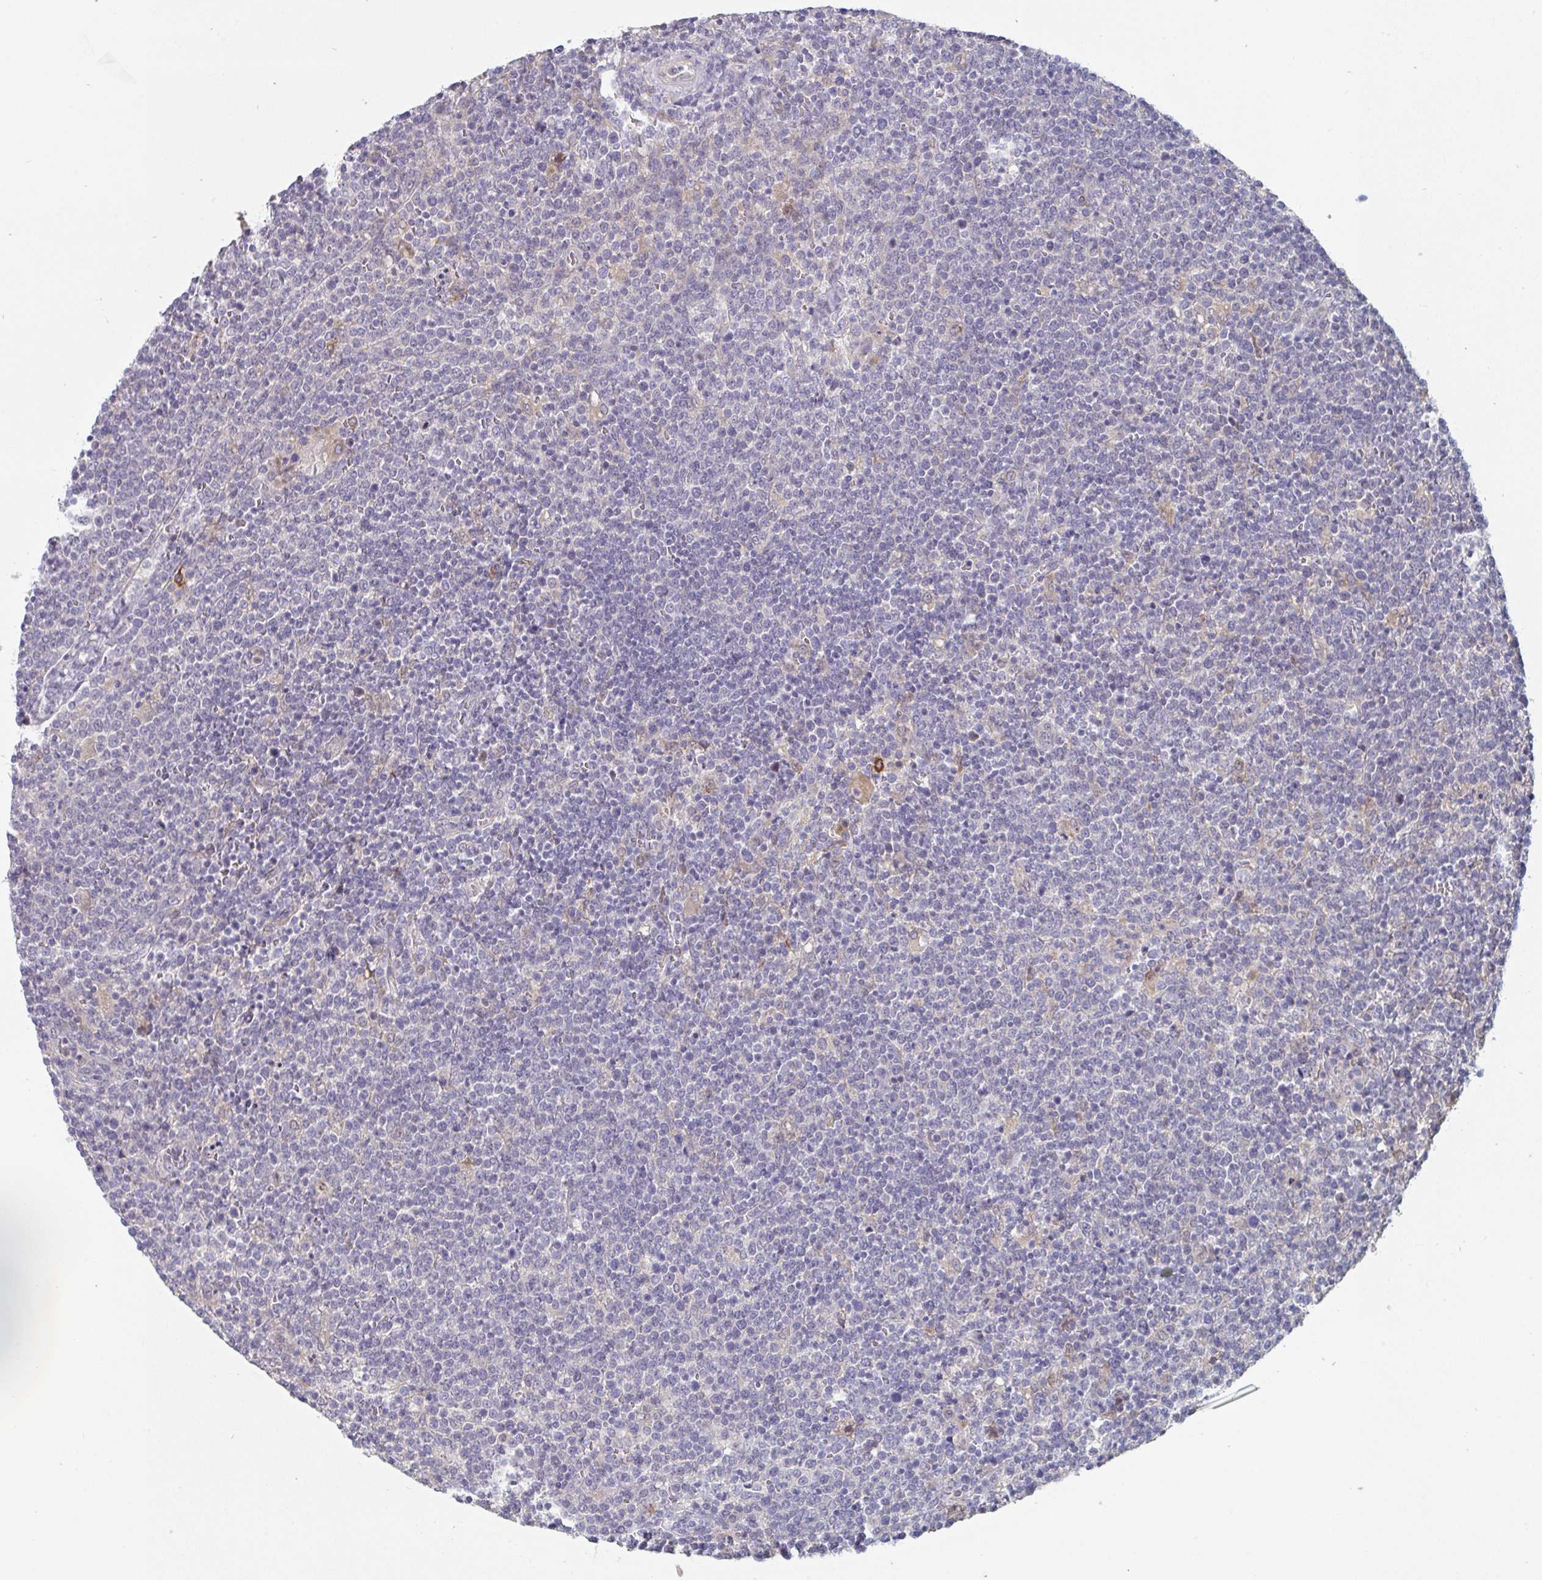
{"staining": {"intensity": "negative", "quantity": "none", "location": "none"}, "tissue": "lymphoma", "cell_type": "Tumor cells", "image_type": "cancer", "snomed": [{"axis": "morphology", "description": "Malignant lymphoma, non-Hodgkin's type, High grade"}, {"axis": "topography", "description": "Lymph node"}], "caption": "Lymphoma was stained to show a protein in brown. There is no significant positivity in tumor cells.", "gene": "PTPRD", "patient": {"sex": "male", "age": 61}}